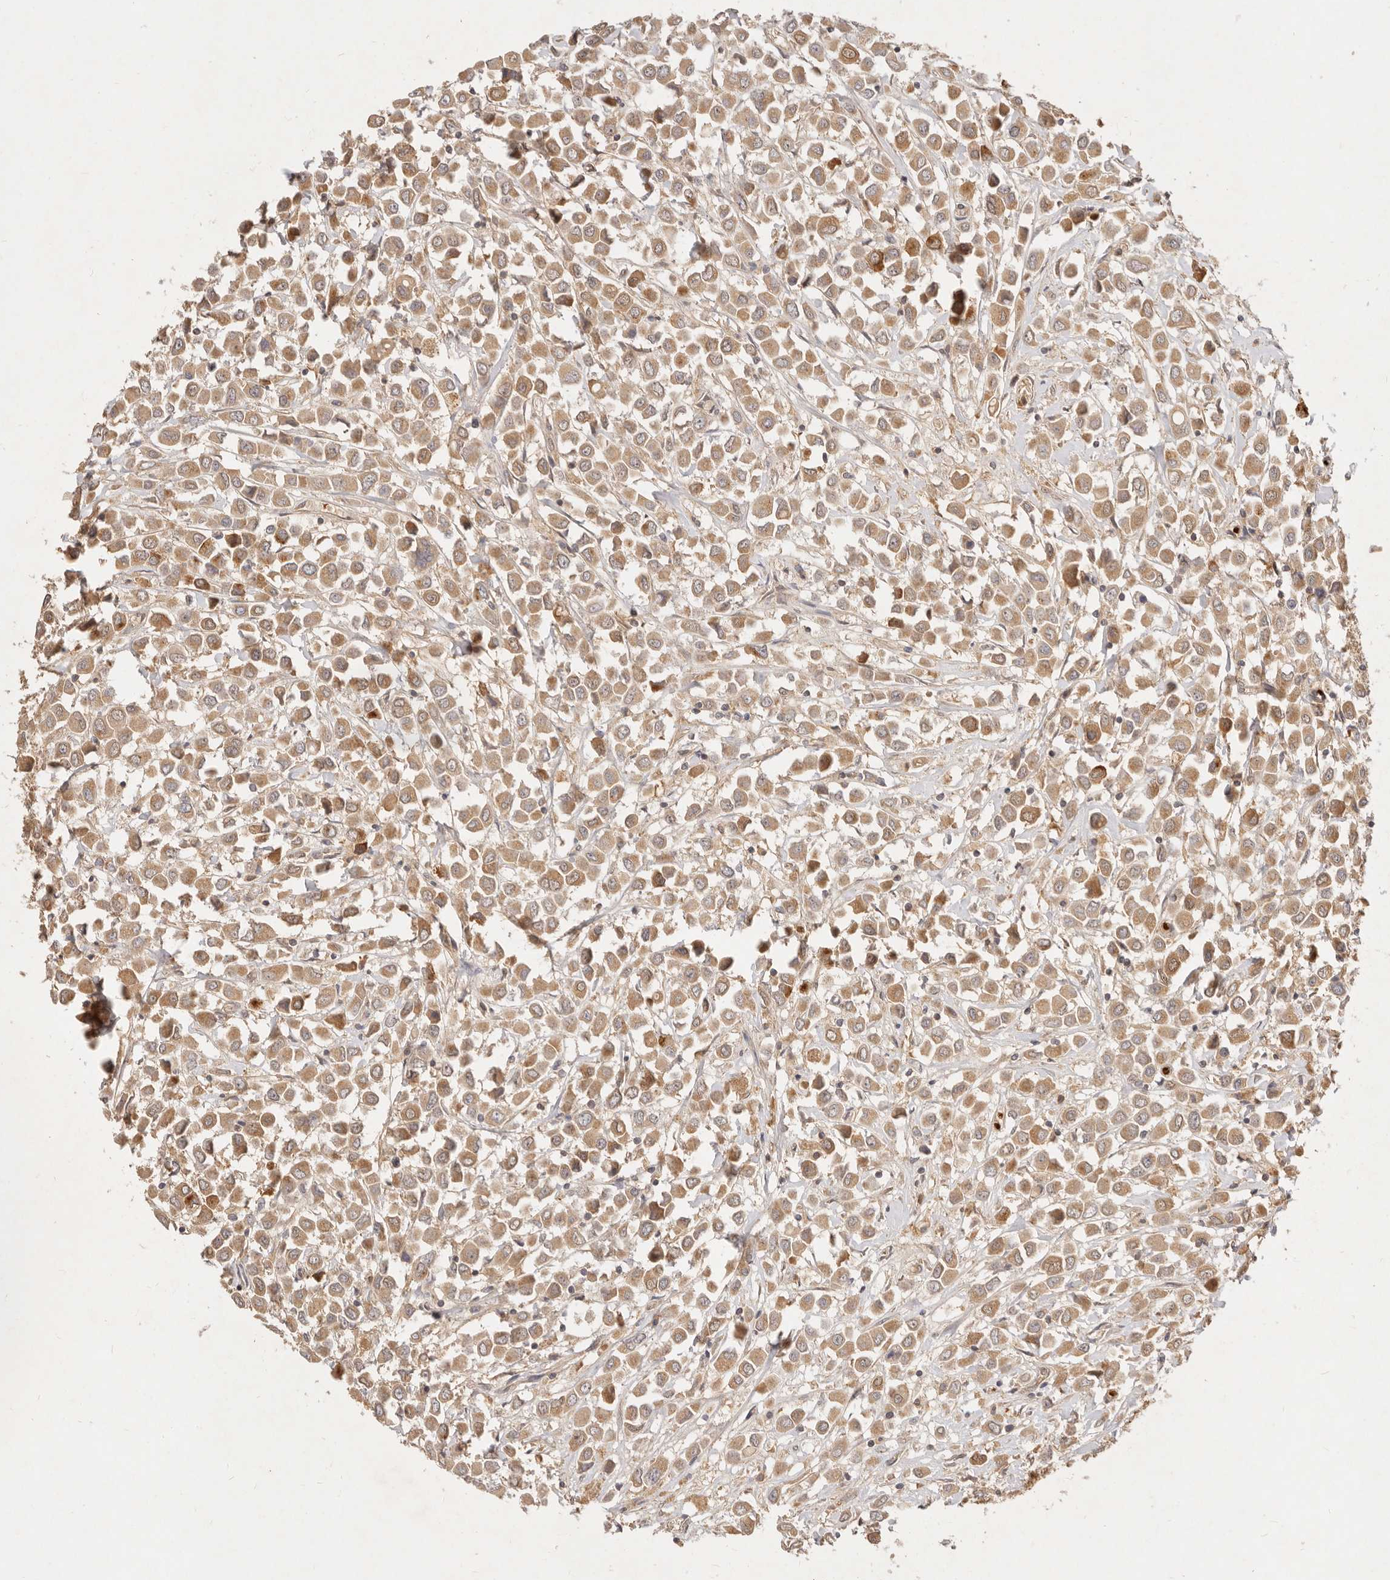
{"staining": {"intensity": "moderate", "quantity": ">75%", "location": "cytoplasmic/membranous"}, "tissue": "breast cancer", "cell_type": "Tumor cells", "image_type": "cancer", "snomed": [{"axis": "morphology", "description": "Duct carcinoma"}, {"axis": "topography", "description": "Breast"}], "caption": "Brown immunohistochemical staining in human breast infiltrating ductal carcinoma demonstrates moderate cytoplasmic/membranous staining in about >75% of tumor cells. (Brightfield microscopy of DAB IHC at high magnification).", "gene": "FREM2", "patient": {"sex": "female", "age": 61}}